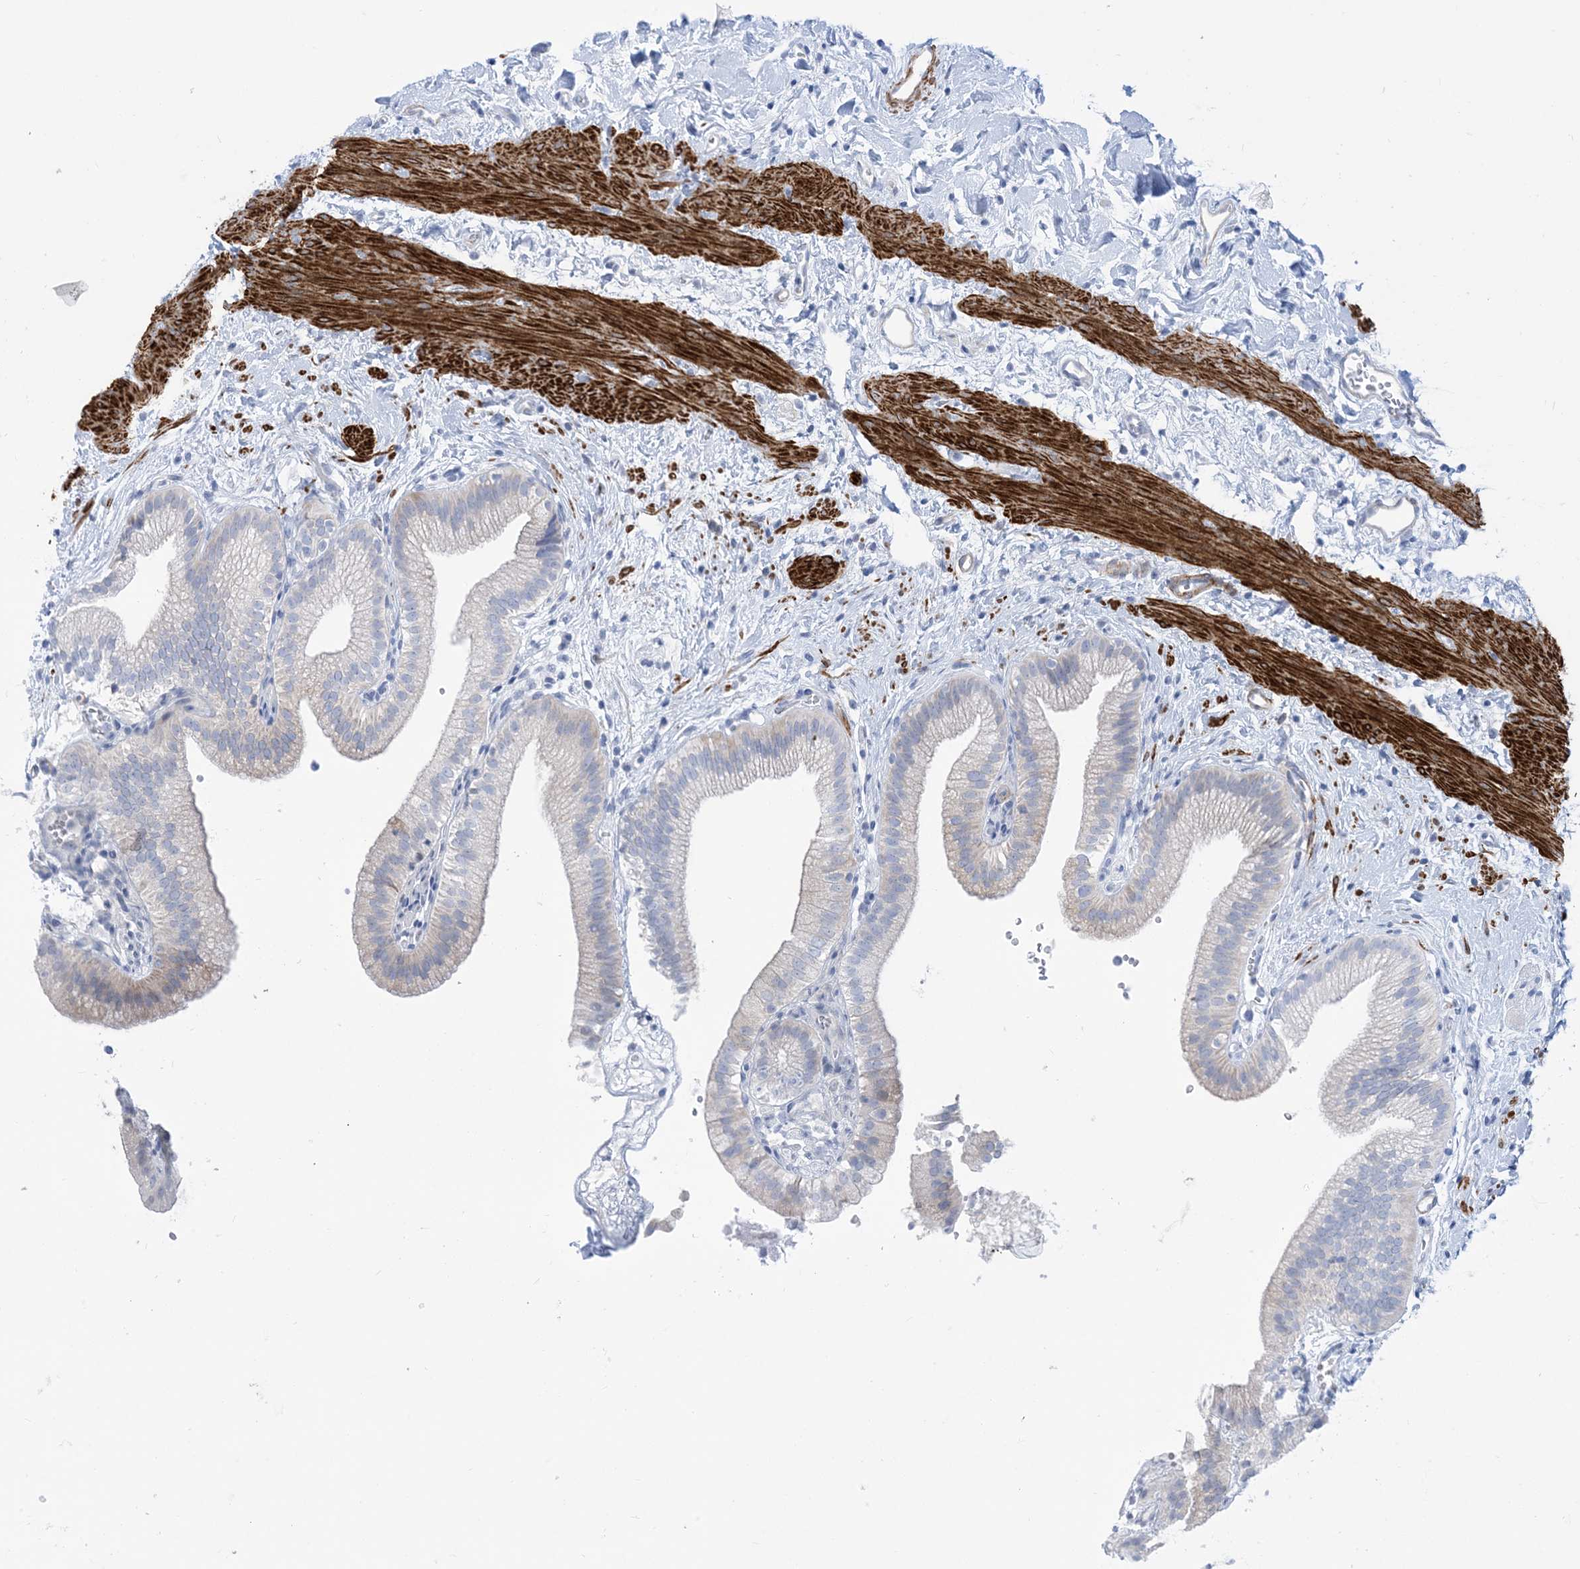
{"staining": {"intensity": "weak", "quantity": "25%-75%", "location": "cytoplasmic/membranous"}, "tissue": "gallbladder", "cell_type": "Glandular cells", "image_type": "normal", "snomed": [{"axis": "morphology", "description": "Normal tissue, NOS"}, {"axis": "topography", "description": "Gallbladder"}], "caption": "Immunohistochemistry of unremarkable human gallbladder demonstrates low levels of weak cytoplasmic/membranous positivity in about 25%-75% of glandular cells.", "gene": "MARS2", "patient": {"sex": "male", "age": 55}}